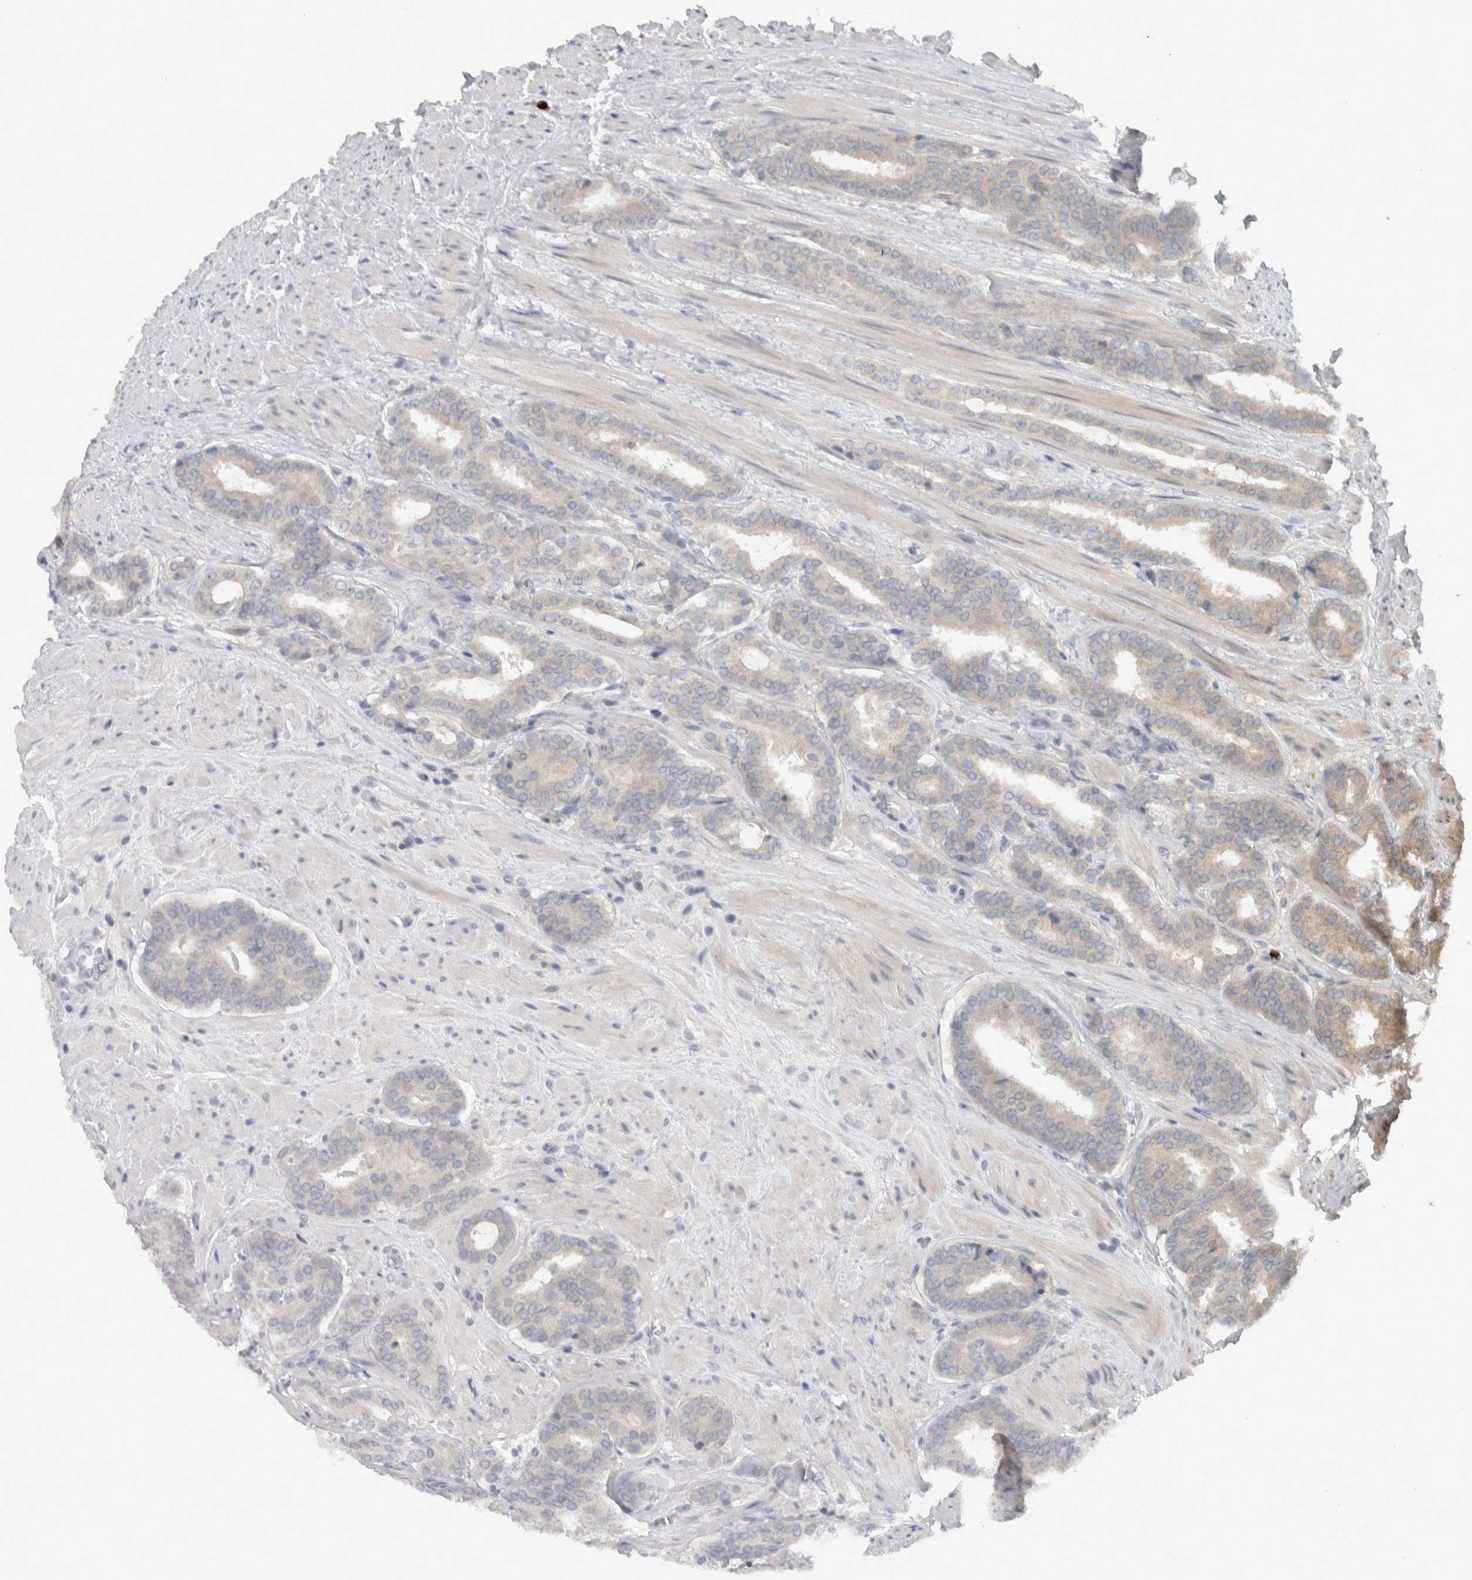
{"staining": {"intensity": "weak", "quantity": "<25%", "location": "cytoplasmic/membranous"}, "tissue": "prostate cancer", "cell_type": "Tumor cells", "image_type": "cancer", "snomed": [{"axis": "morphology", "description": "Adenocarcinoma, Low grade"}, {"axis": "topography", "description": "Prostate"}], "caption": "The micrograph reveals no significant positivity in tumor cells of prostate cancer. (DAB immunohistochemistry with hematoxylin counter stain).", "gene": "ADPRM", "patient": {"sex": "male", "age": 69}}